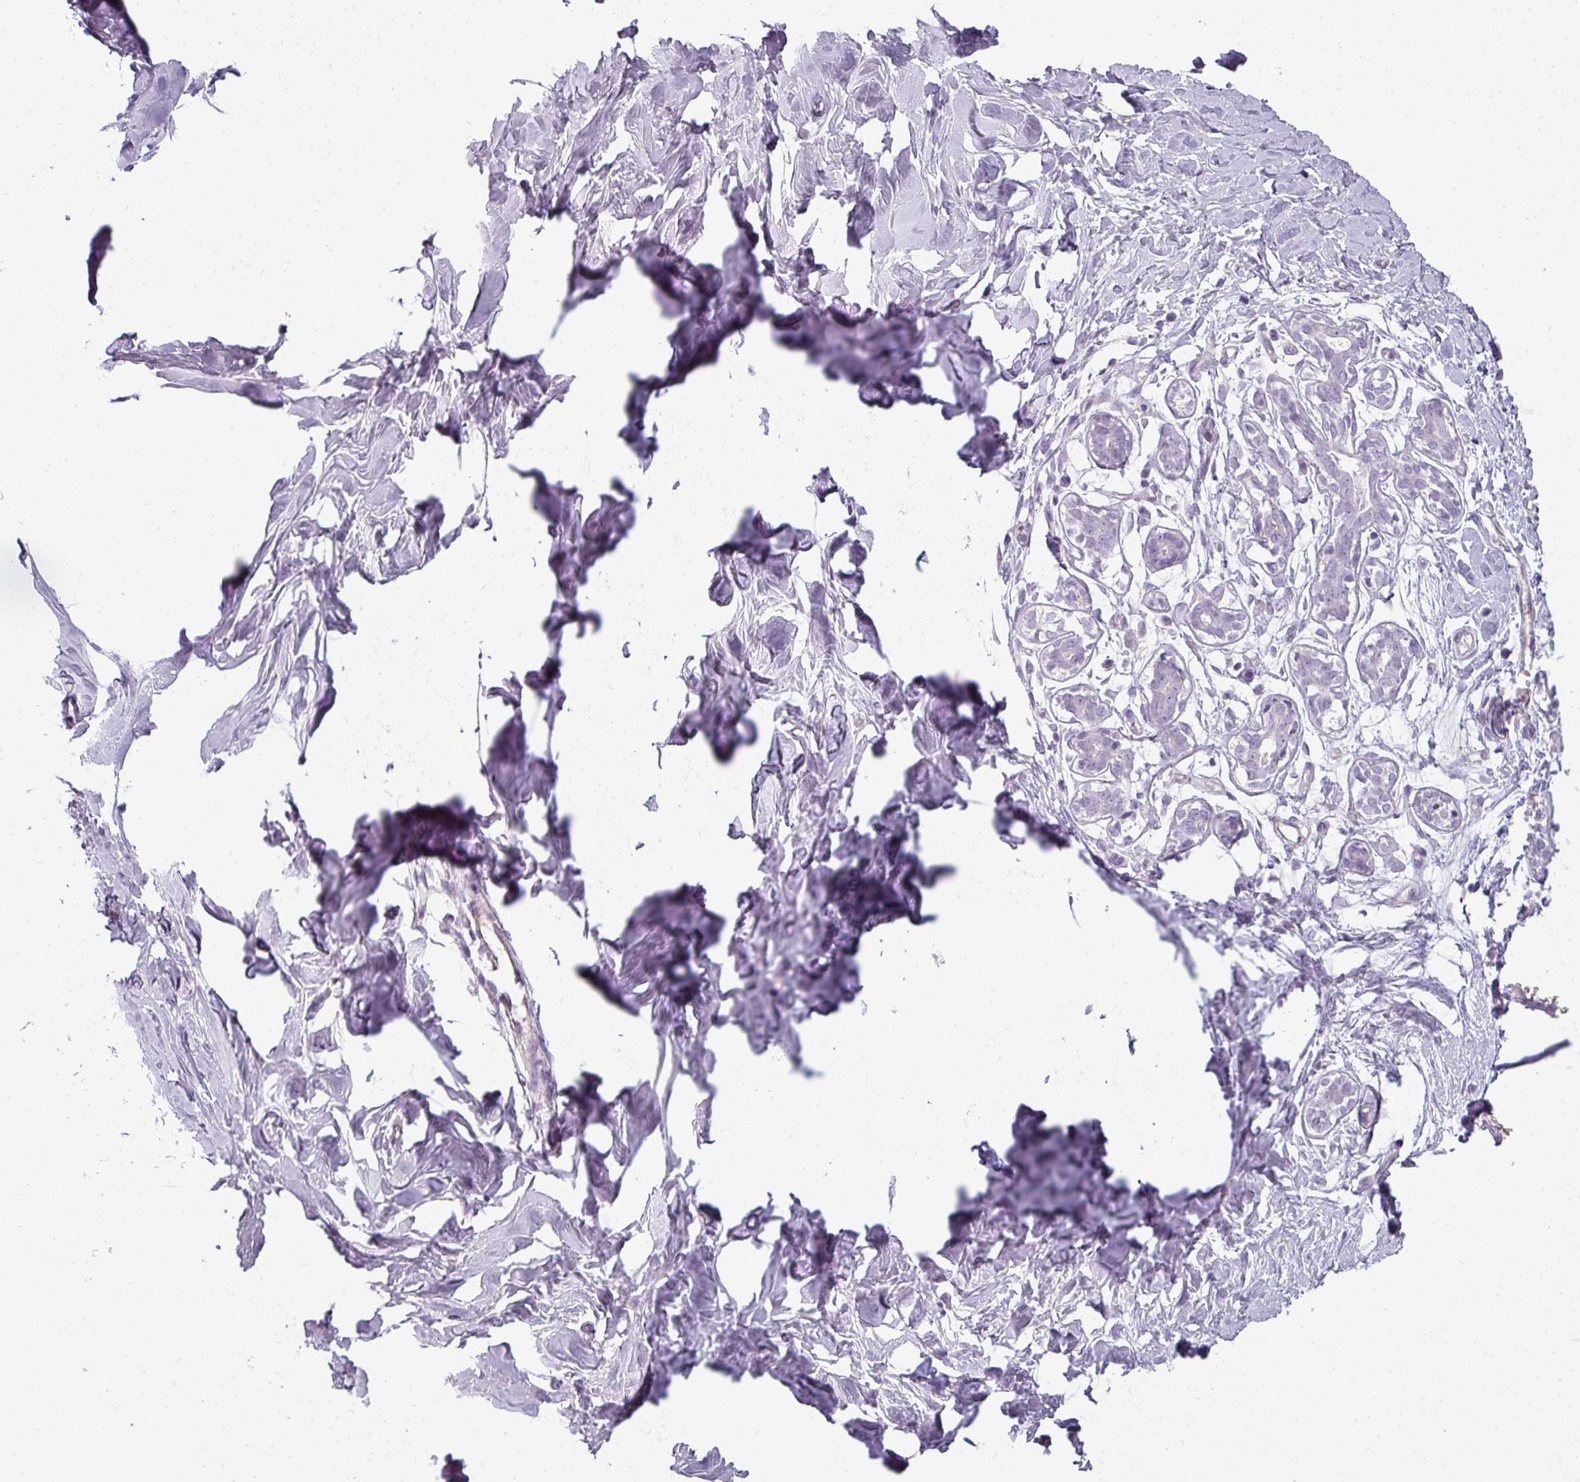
{"staining": {"intensity": "negative", "quantity": "none", "location": "none"}, "tissue": "breast", "cell_type": "Adipocytes", "image_type": "normal", "snomed": [{"axis": "morphology", "description": "Normal tissue, NOS"}, {"axis": "topography", "description": "Breast"}], "caption": "Immunohistochemistry (IHC) image of benign breast: breast stained with DAB shows no significant protein staining in adipocytes.", "gene": "ASB1", "patient": {"sex": "female", "age": 27}}